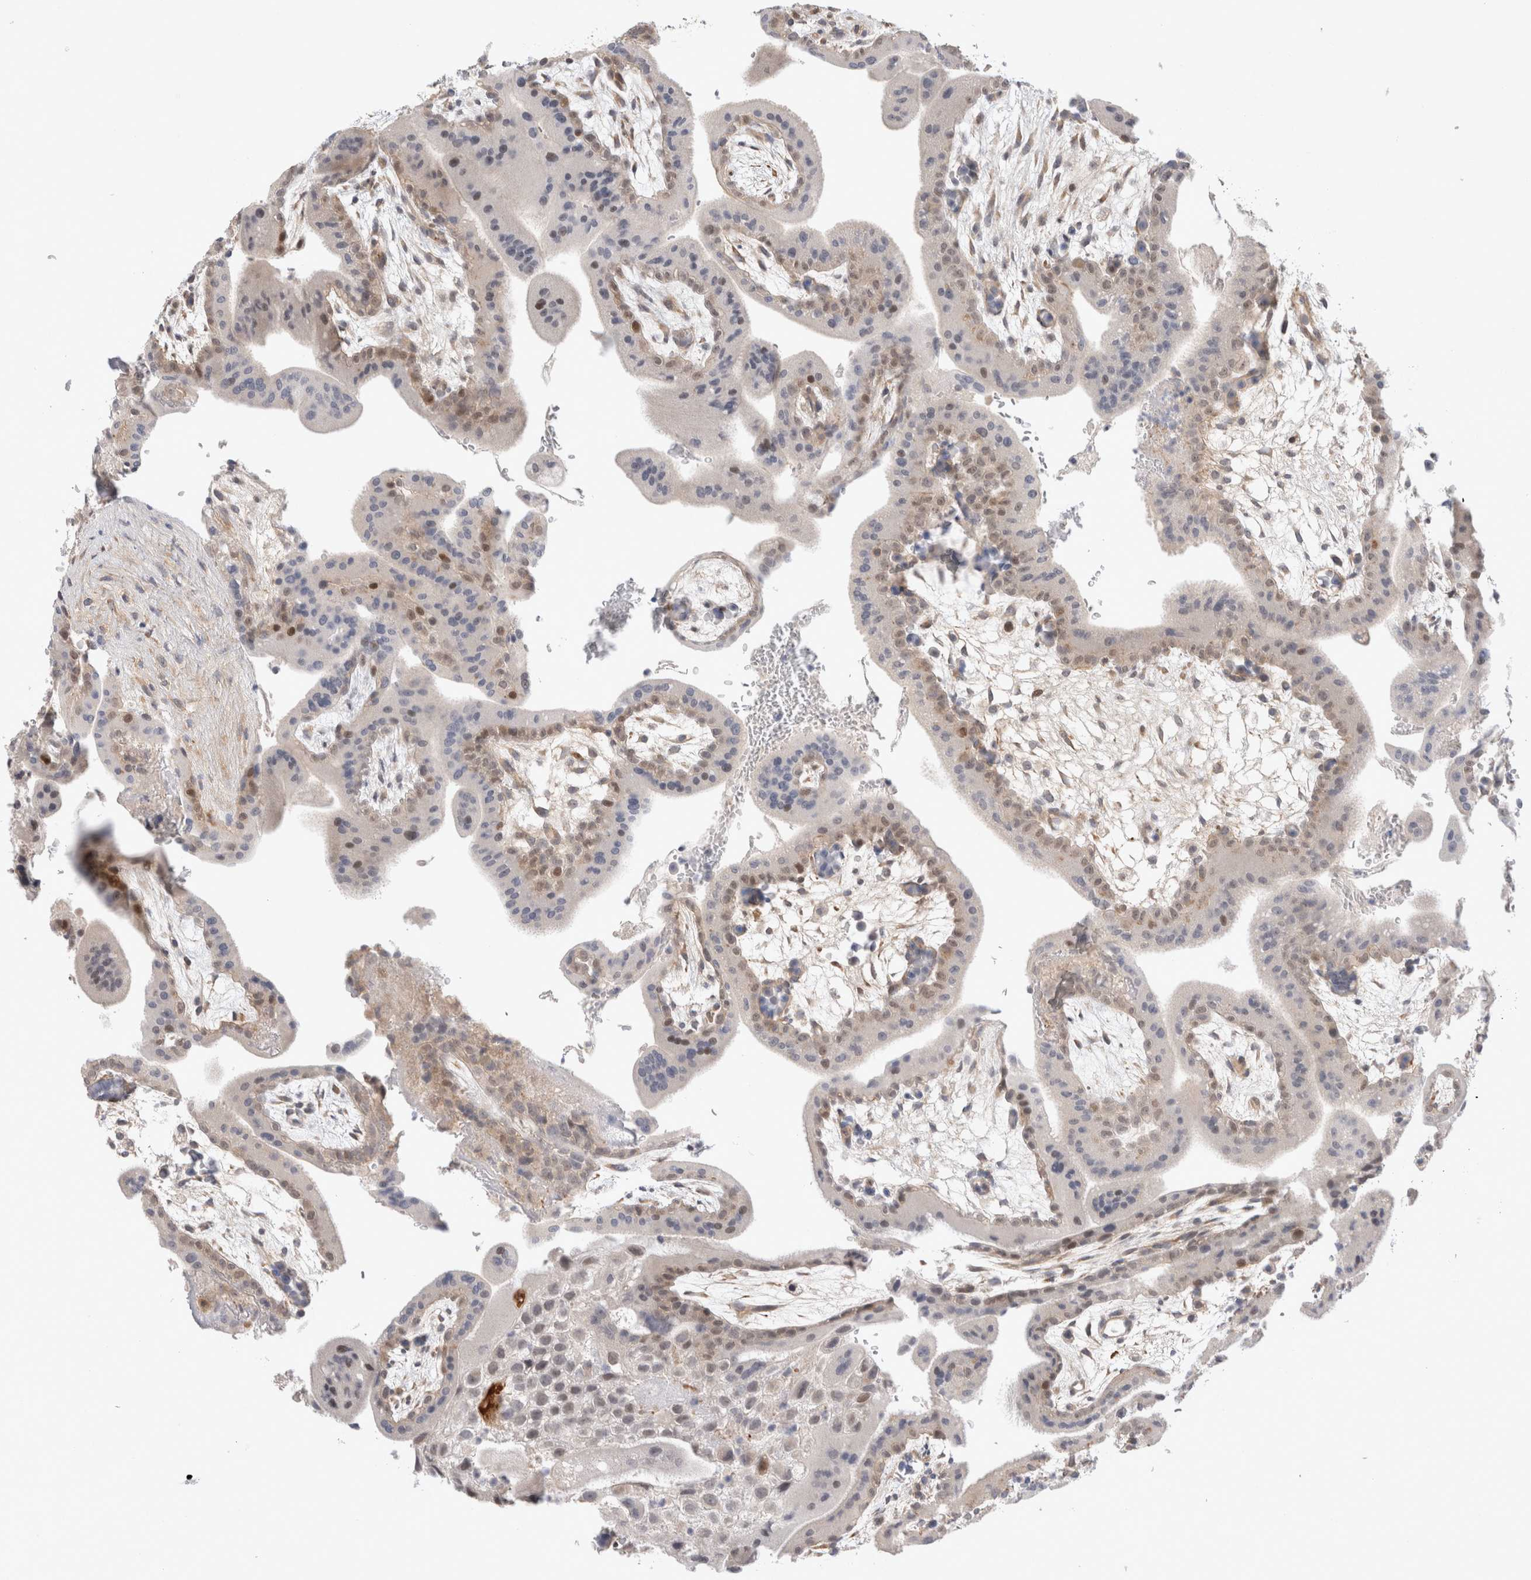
{"staining": {"intensity": "weak", "quantity": "<25%", "location": "cytoplasmic/membranous,nuclear"}, "tissue": "placenta", "cell_type": "Decidual cells", "image_type": "normal", "snomed": [{"axis": "morphology", "description": "Normal tissue, NOS"}, {"axis": "topography", "description": "Placenta"}], "caption": "Immunohistochemistry (IHC) histopathology image of unremarkable placenta: placenta stained with DAB shows no significant protein positivity in decidual cells.", "gene": "TCF4", "patient": {"sex": "female", "age": 35}}